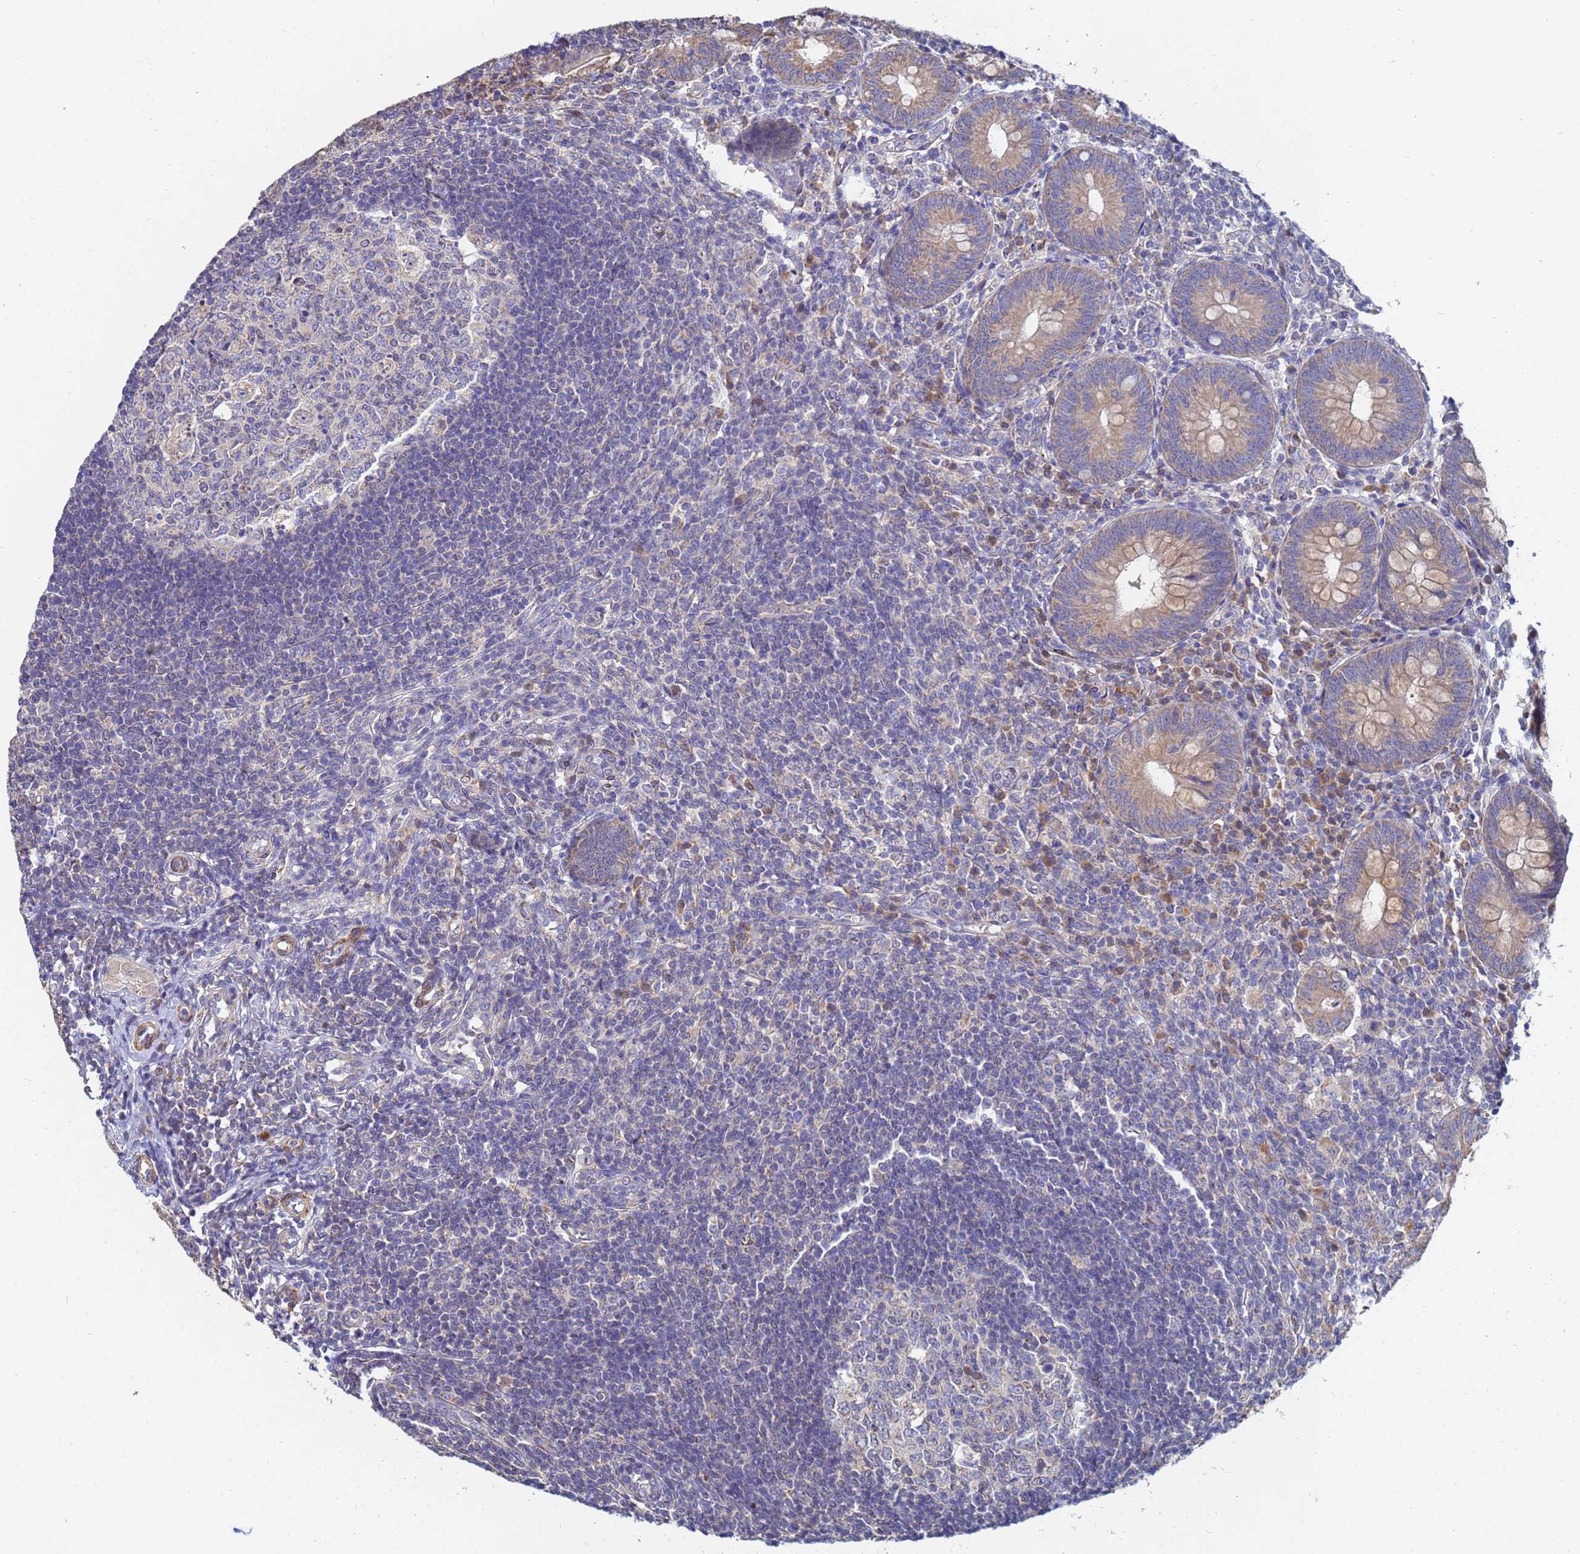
{"staining": {"intensity": "moderate", "quantity": "25%-75%", "location": "cytoplasmic/membranous"}, "tissue": "appendix", "cell_type": "Glandular cells", "image_type": "normal", "snomed": [{"axis": "morphology", "description": "Normal tissue, NOS"}, {"axis": "topography", "description": "Appendix"}], "caption": "Moderate cytoplasmic/membranous positivity is identified in about 25%-75% of glandular cells in normal appendix.", "gene": "C5orf34", "patient": {"sex": "male", "age": 14}}